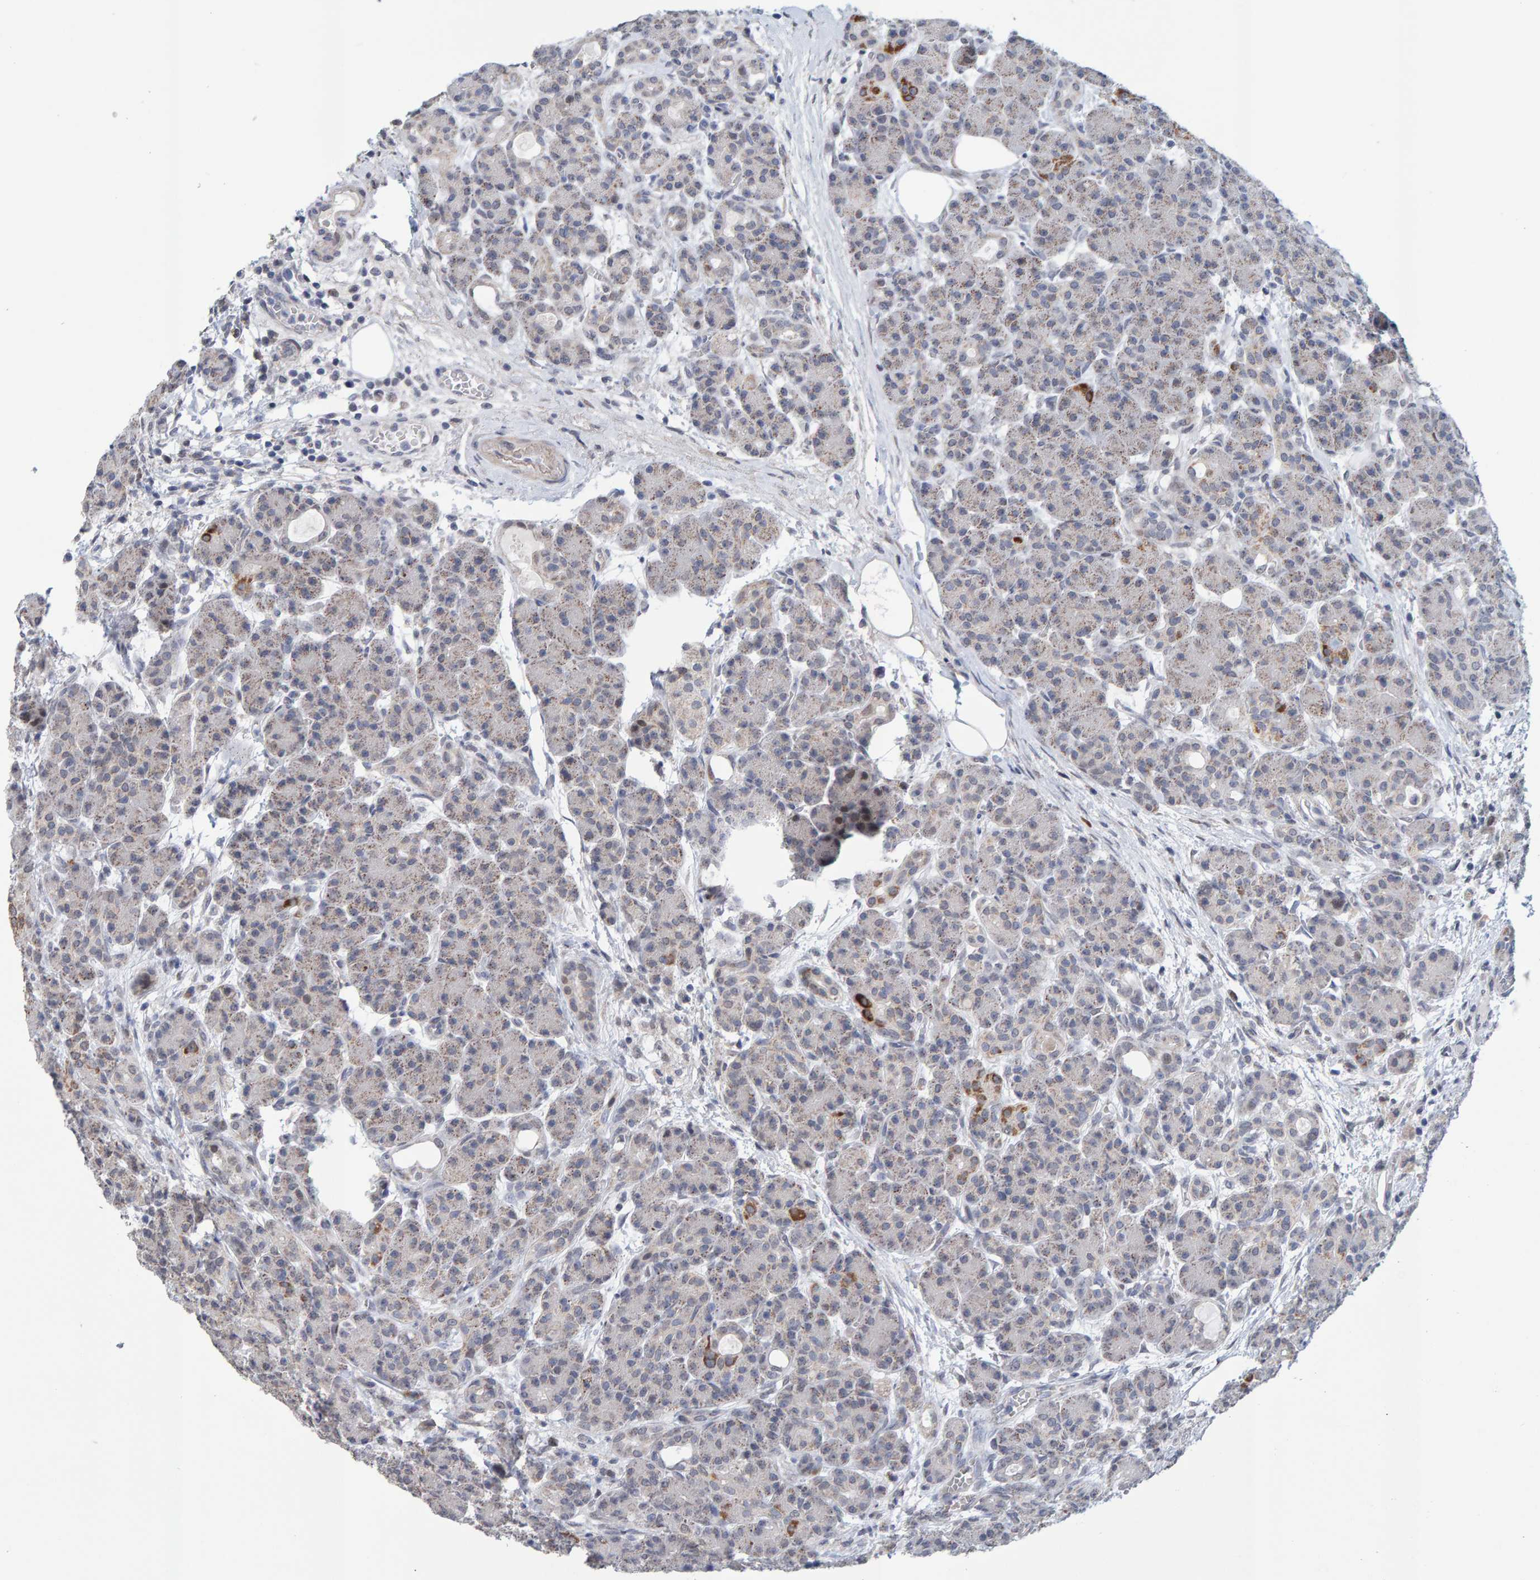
{"staining": {"intensity": "weak", "quantity": "25%-75%", "location": "cytoplasmic/membranous"}, "tissue": "pancreas", "cell_type": "Exocrine glandular cells", "image_type": "normal", "snomed": [{"axis": "morphology", "description": "Normal tissue, NOS"}, {"axis": "topography", "description": "Pancreas"}], "caption": "Brown immunohistochemical staining in unremarkable pancreas exhibits weak cytoplasmic/membranous positivity in approximately 25%-75% of exocrine glandular cells. (Stains: DAB in brown, nuclei in blue, Microscopy: brightfield microscopy at high magnification).", "gene": "USP43", "patient": {"sex": "male", "age": 63}}